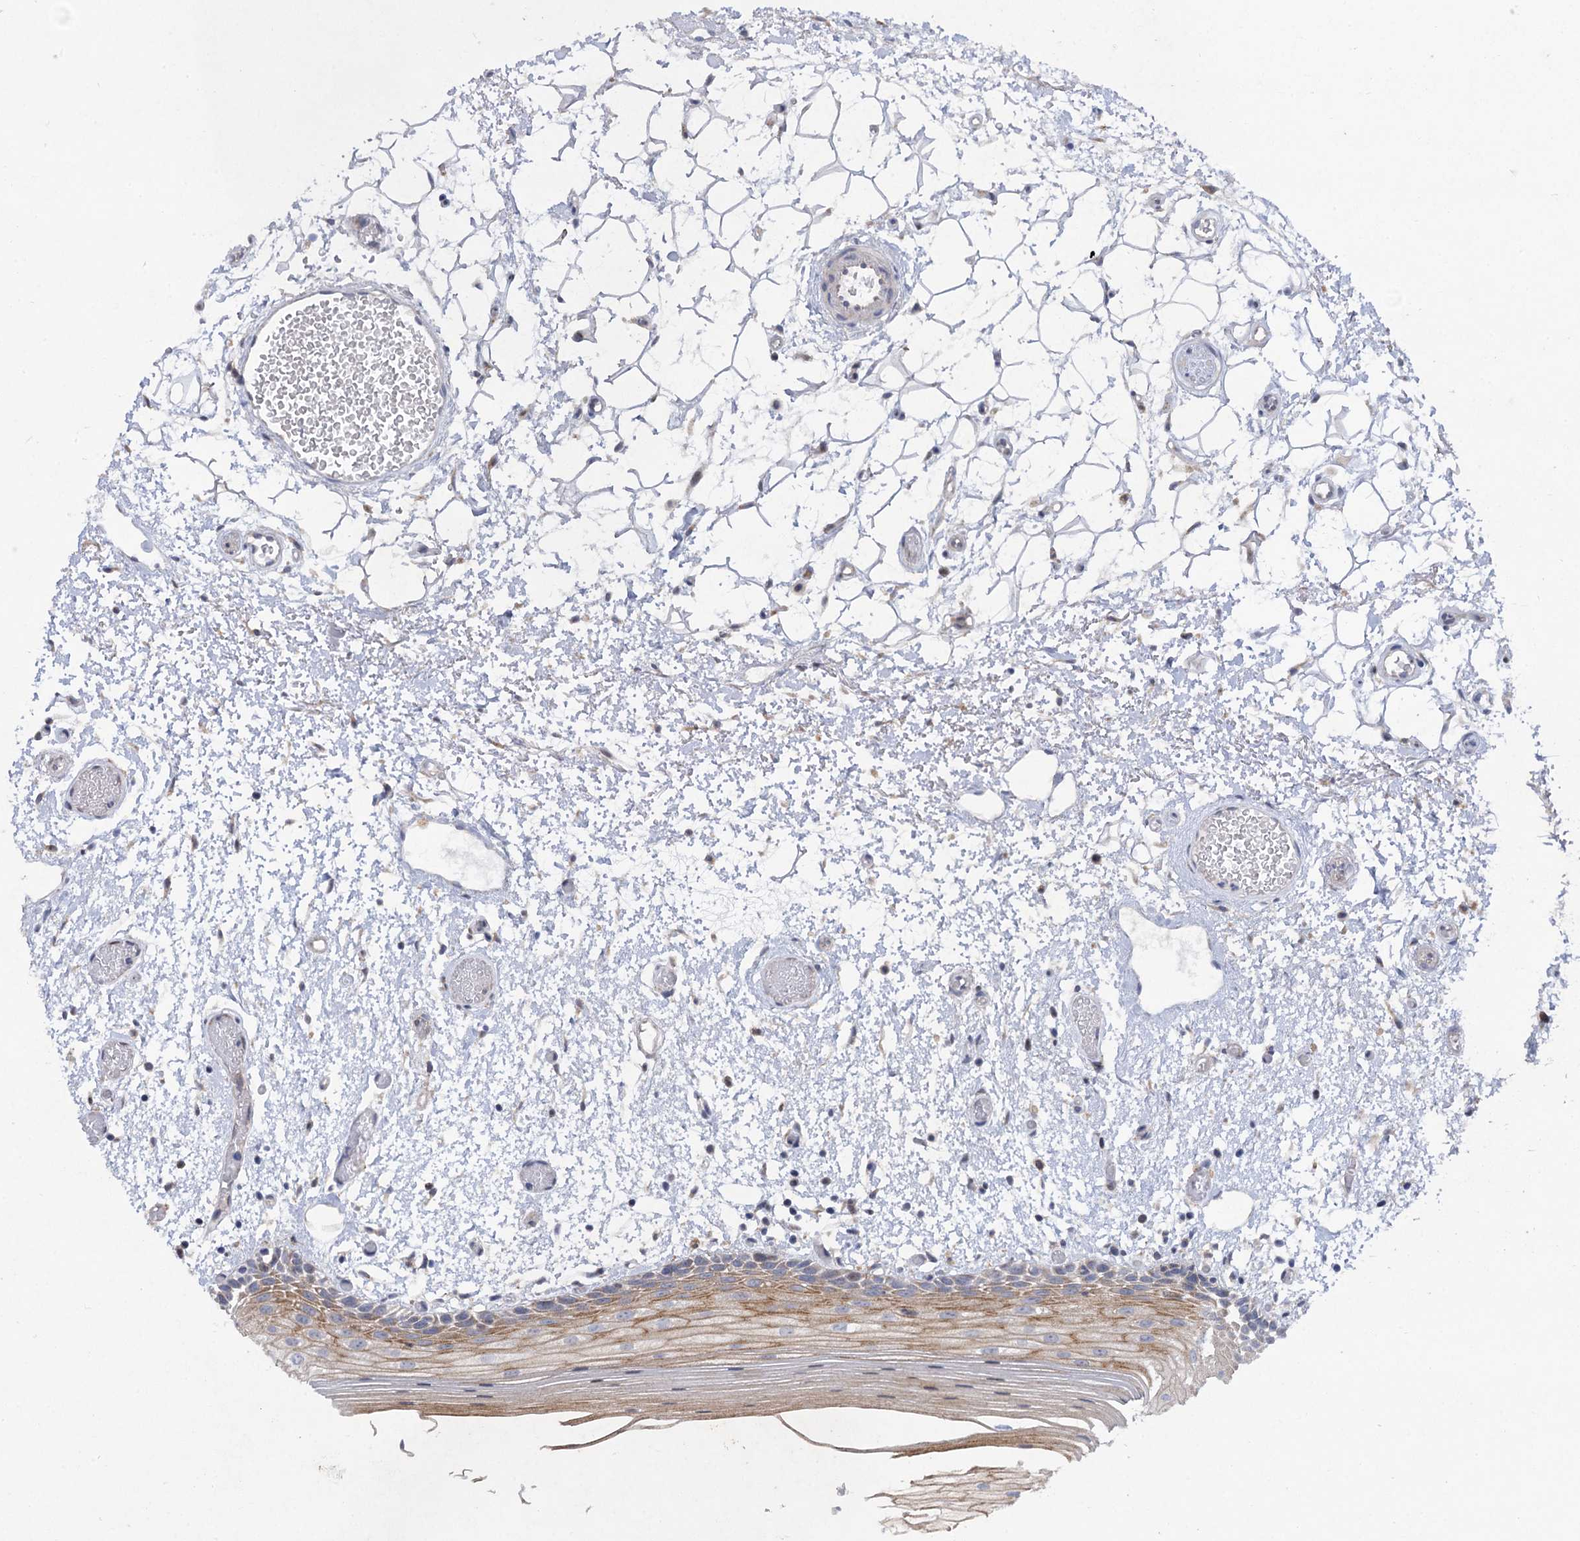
{"staining": {"intensity": "moderate", "quantity": "25%-75%", "location": "cytoplasmic/membranous"}, "tissue": "oral mucosa", "cell_type": "Squamous epithelial cells", "image_type": "normal", "snomed": [{"axis": "morphology", "description": "Normal tissue, NOS"}, {"axis": "topography", "description": "Oral tissue"}], "caption": "A brown stain highlights moderate cytoplasmic/membranous expression of a protein in squamous epithelial cells of benign oral mucosa.", "gene": "QPCTL", "patient": {"sex": "male", "age": 52}}